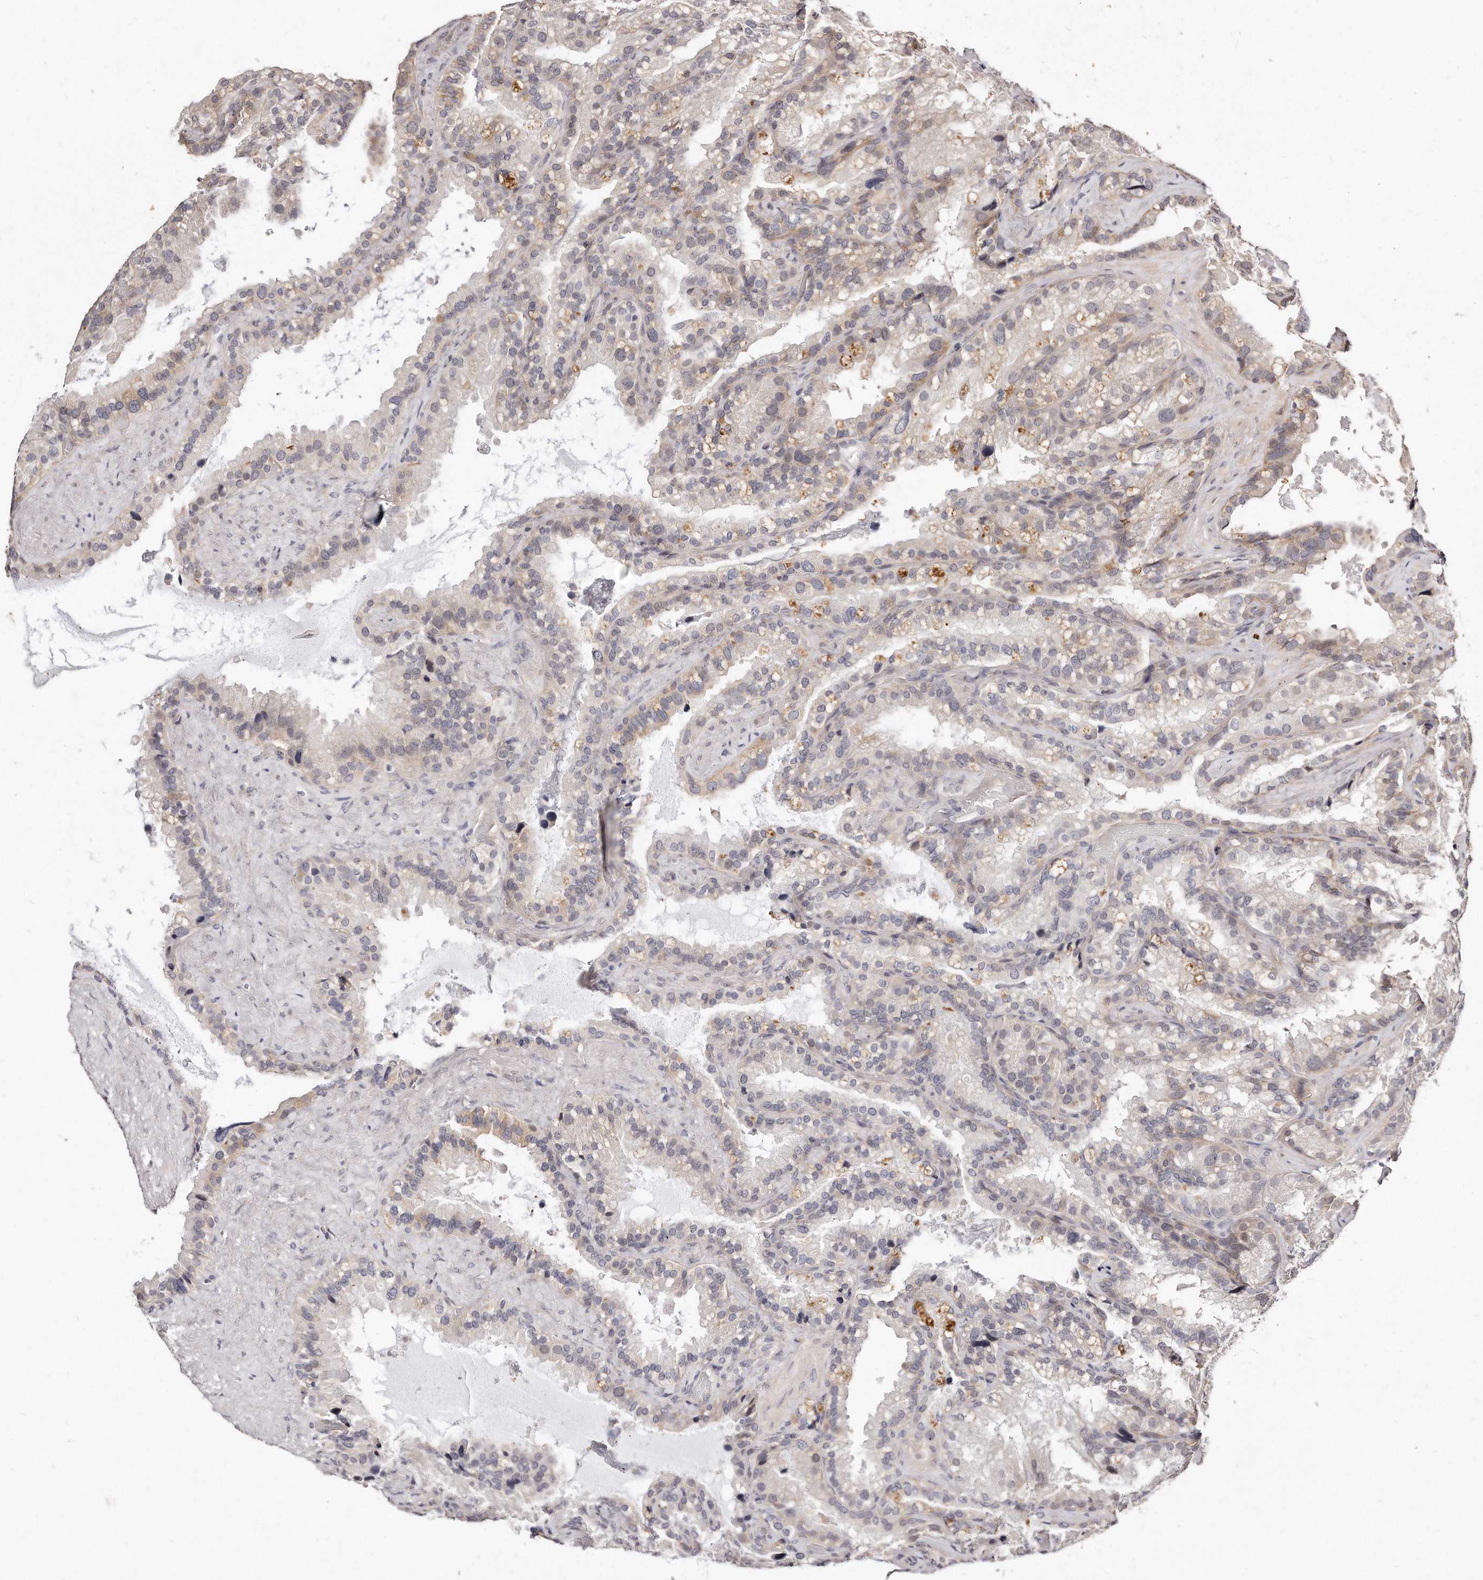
{"staining": {"intensity": "negative", "quantity": "none", "location": "none"}, "tissue": "seminal vesicle", "cell_type": "Glandular cells", "image_type": "normal", "snomed": [{"axis": "morphology", "description": "Normal tissue, NOS"}, {"axis": "topography", "description": "Prostate"}, {"axis": "topography", "description": "Seminal veicle"}], "caption": "There is no significant expression in glandular cells of seminal vesicle. (Stains: DAB (3,3'-diaminobenzidine) immunohistochemistry with hematoxylin counter stain, Microscopy: brightfield microscopy at high magnification).", "gene": "CASZ1", "patient": {"sex": "male", "age": 68}}